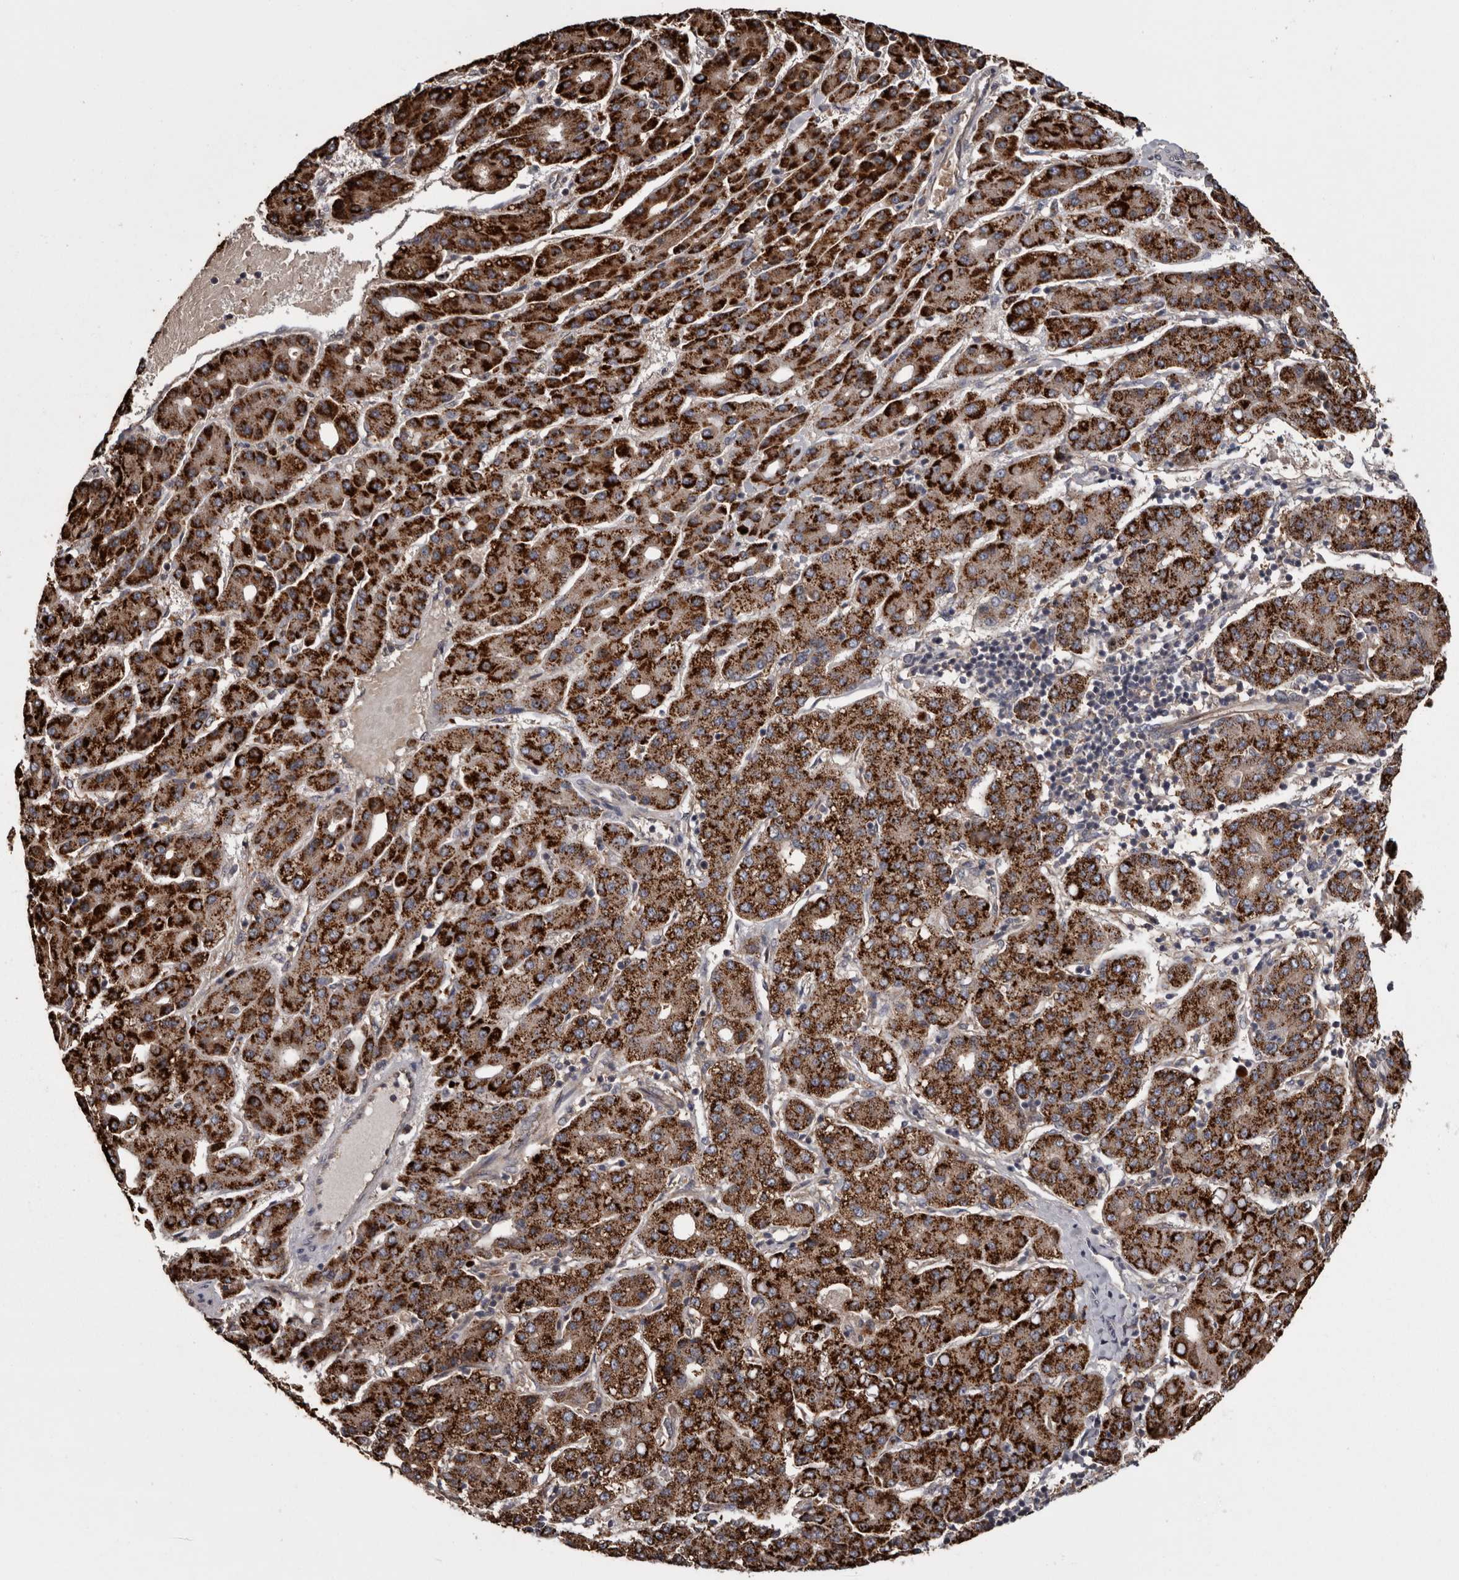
{"staining": {"intensity": "strong", "quantity": ">75%", "location": "cytoplasmic/membranous"}, "tissue": "liver cancer", "cell_type": "Tumor cells", "image_type": "cancer", "snomed": [{"axis": "morphology", "description": "Carcinoma, Hepatocellular, NOS"}, {"axis": "topography", "description": "Liver"}], "caption": "A histopathology image of liver hepatocellular carcinoma stained for a protein displays strong cytoplasmic/membranous brown staining in tumor cells.", "gene": "DARS1", "patient": {"sex": "male", "age": 65}}